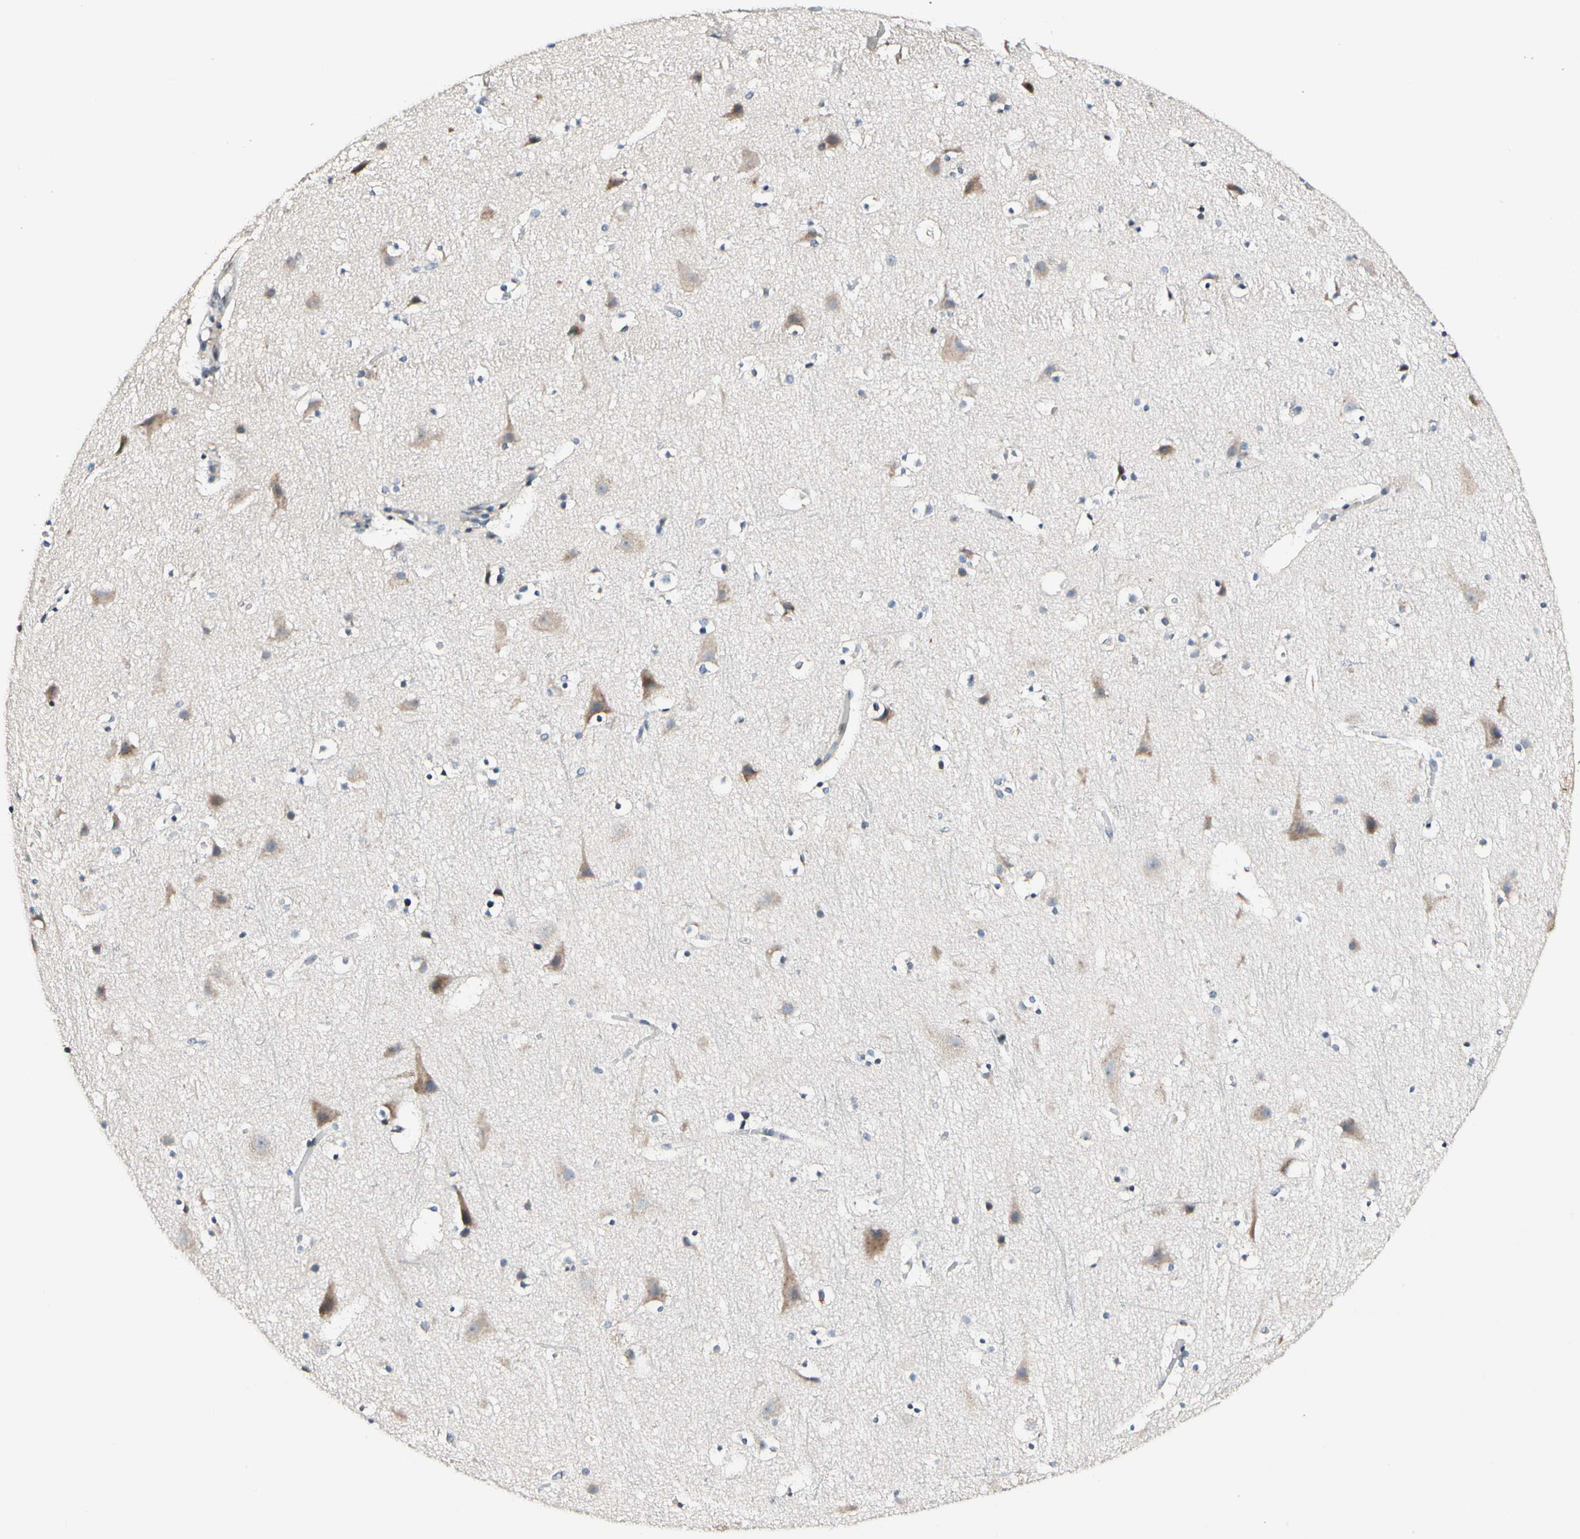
{"staining": {"intensity": "weak", "quantity": "<25%", "location": "cytoplasmic/membranous"}, "tissue": "cerebral cortex", "cell_type": "Endothelial cells", "image_type": "normal", "snomed": [{"axis": "morphology", "description": "Normal tissue, NOS"}, {"axis": "topography", "description": "Cerebral cortex"}], "caption": "The photomicrograph demonstrates no staining of endothelial cells in normal cerebral cortex.", "gene": "SOX30", "patient": {"sex": "male", "age": 45}}